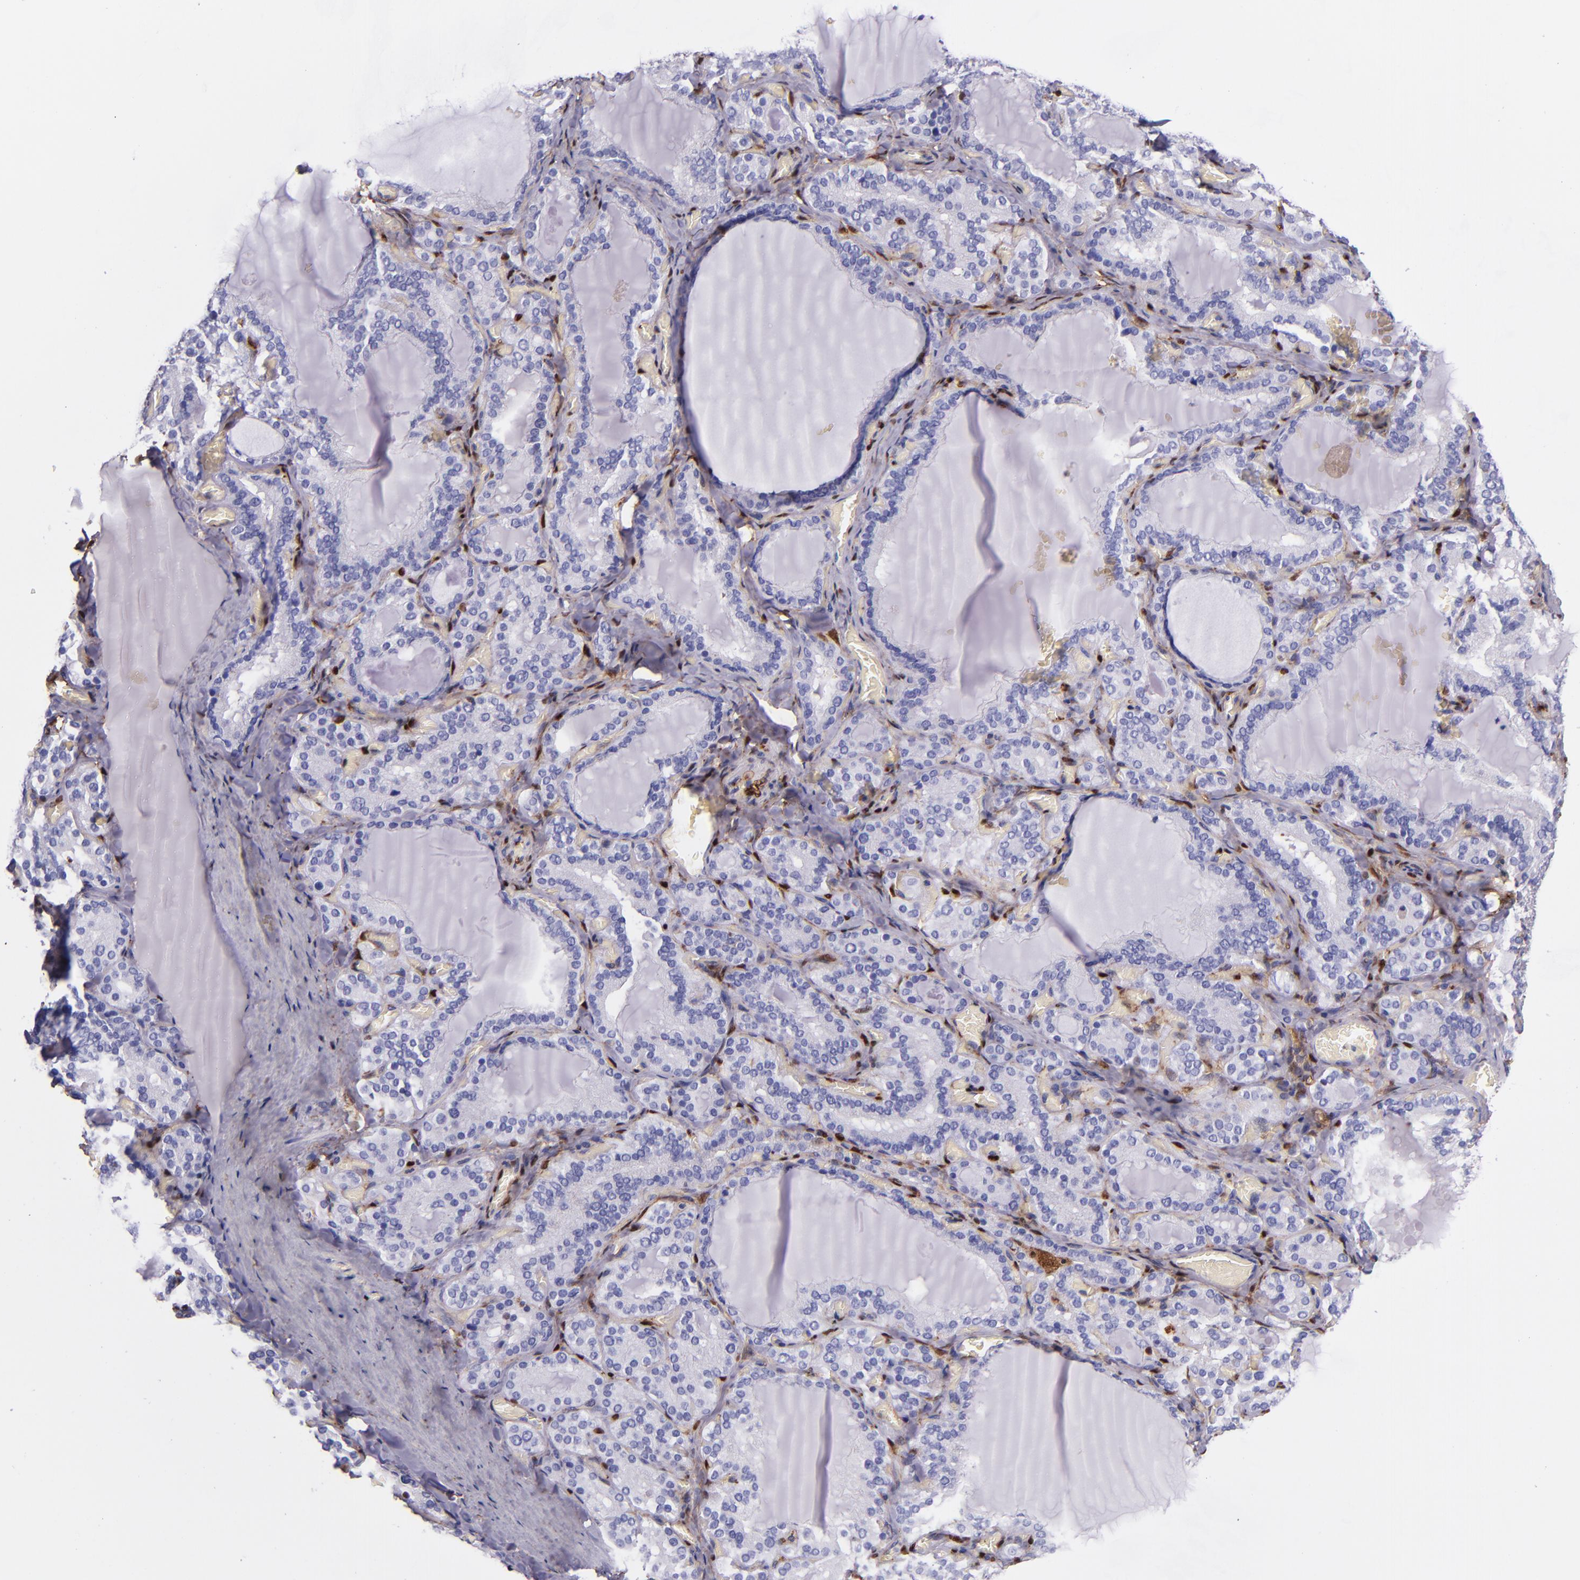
{"staining": {"intensity": "negative", "quantity": "none", "location": "none"}, "tissue": "thyroid gland", "cell_type": "Glandular cells", "image_type": "normal", "snomed": [{"axis": "morphology", "description": "Normal tissue, NOS"}, {"axis": "topography", "description": "Thyroid gland"}], "caption": "Immunohistochemistry of unremarkable human thyroid gland shows no staining in glandular cells. (Stains: DAB (3,3'-diaminobenzidine) IHC with hematoxylin counter stain, Microscopy: brightfield microscopy at high magnification).", "gene": "LGALS1", "patient": {"sex": "female", "age": 33}}